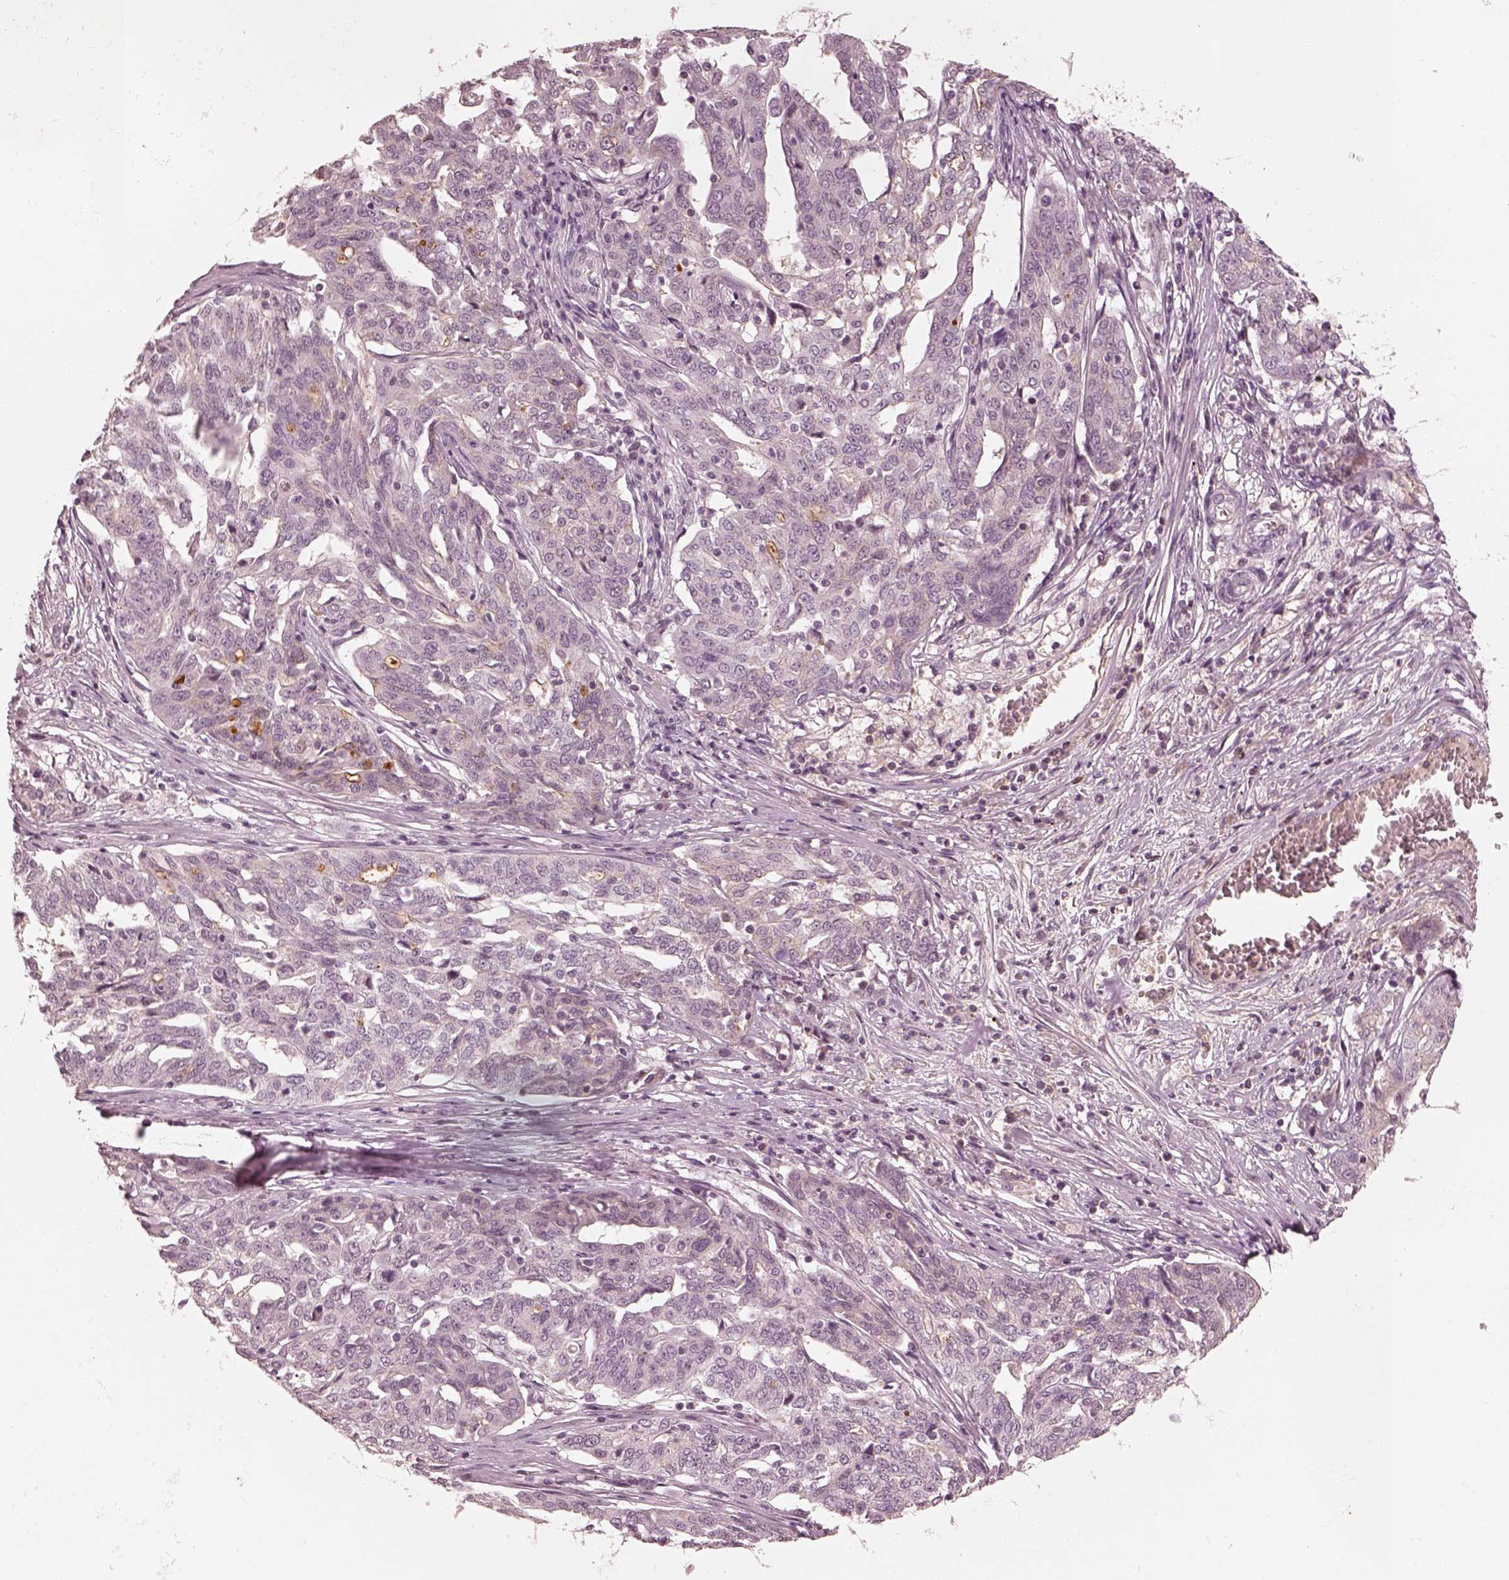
{"staining": {"intensity": "negative", "quantity": "none", "location": "none"}, "tissue": "ovarian cancer", "cell_type": "Tumor cells", "image_type": "cancer", "snomed": [{"axis": "morphology", "description": "Cystadenocarcinoma, serous, NOS"}, {"axis": "topography", "description": "Ovary"}], "caption": "The image shows no staining of tumor cells in serous cystadenocarcinoma (ovarian).", "gene": "KCNA2", "patient": {"sex": "female", "age": 67}}